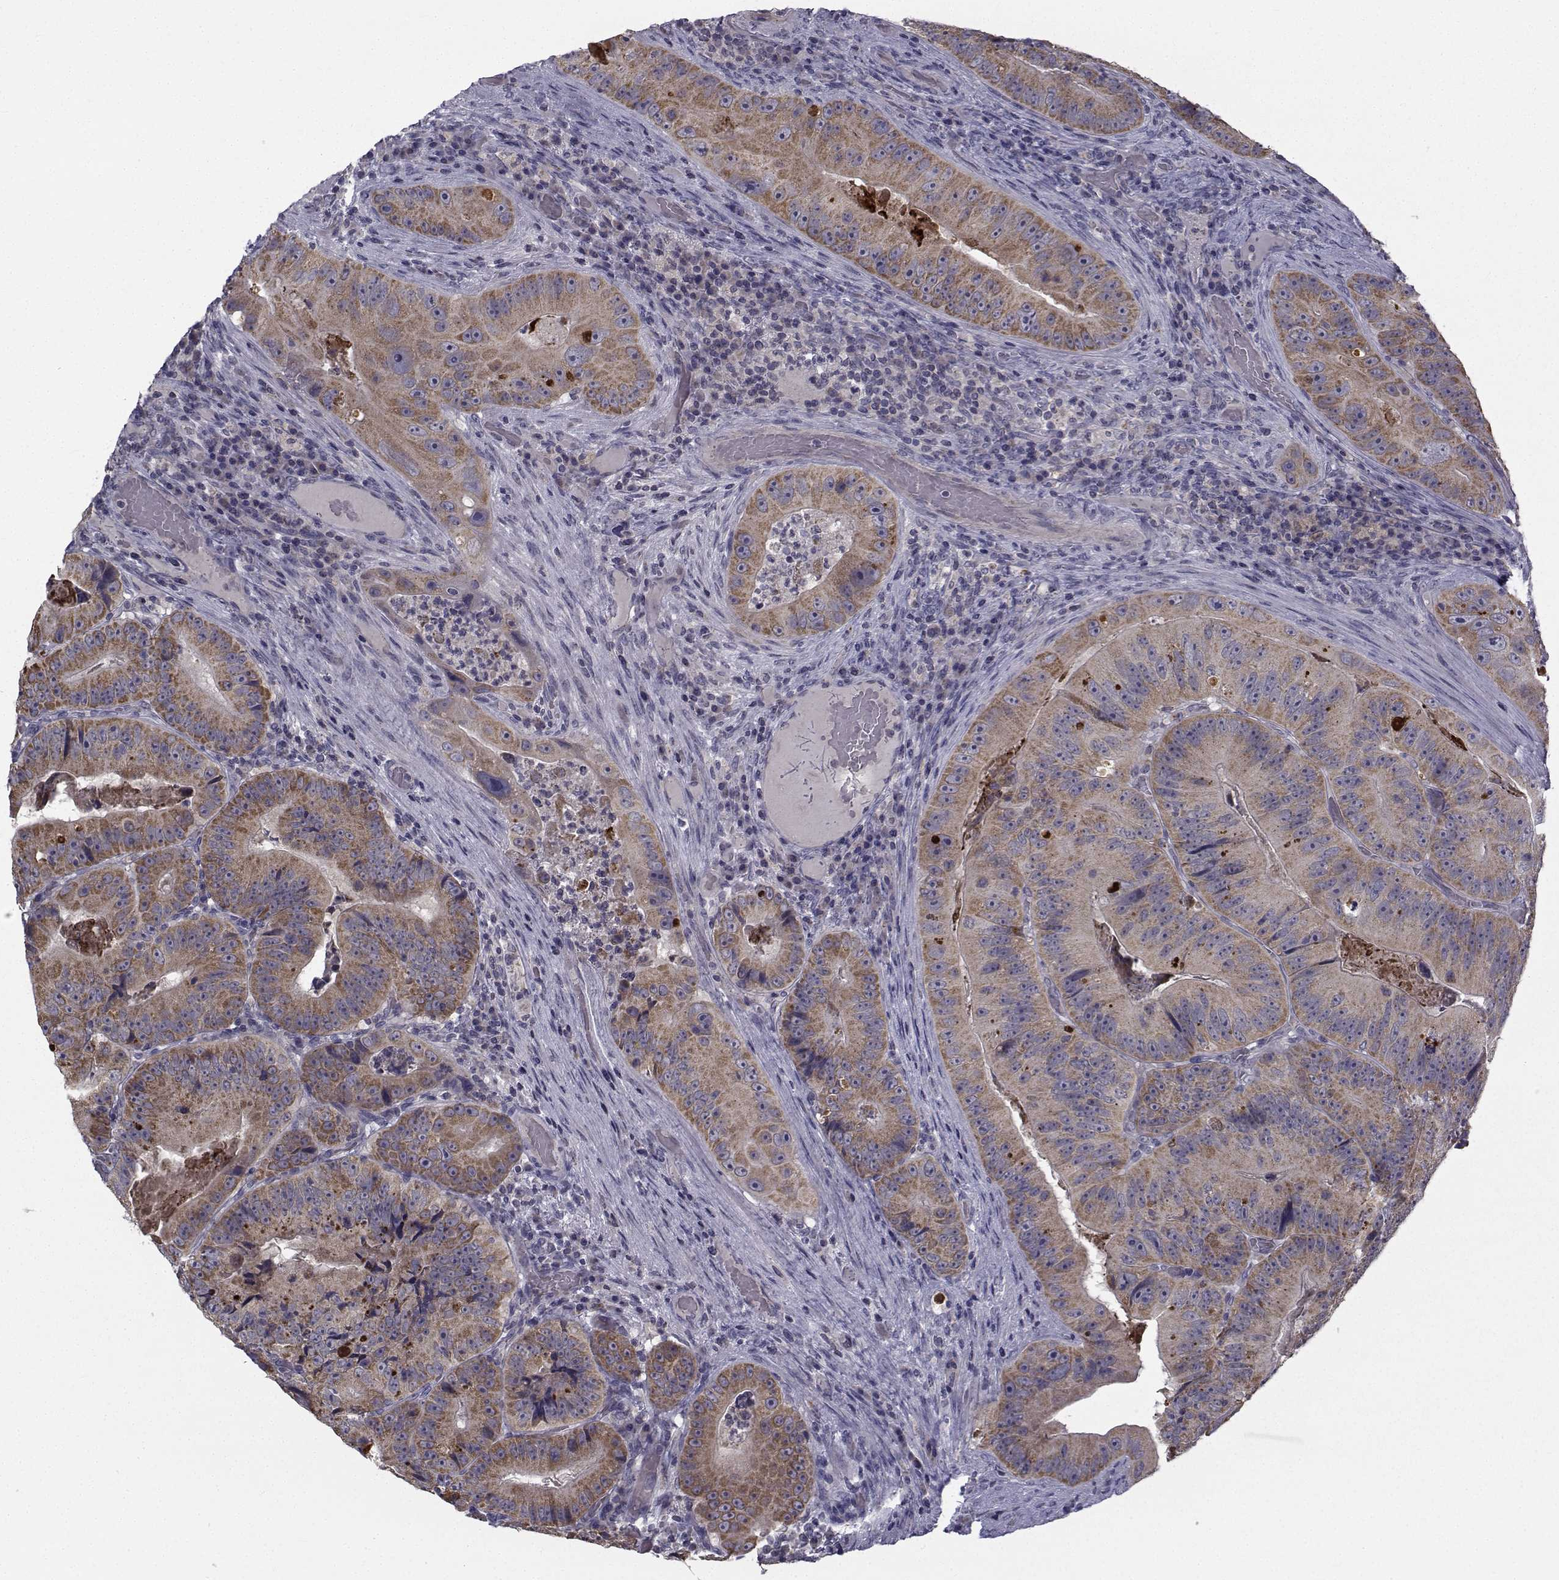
{"staining": {"intensity": "weak", "quantity": ">75%", "location": "cytoplasmic/membranous"}, "tissue": "colorectal cancer", "cell_type": "Tumor cells", "image_type": "cancer", "snomed": [{"axis": "morphology", "description": "Adenocarcinoma, NOS"}, {"axis": "topography", "description": "Colon"}], "caption": "This image exhibits IHC staining of human adenocarcinoma (colorectal), with low weak cytoplasmic/membranous positivity in about >75% of tumor cells.", "gene": "ANGPT1", "patient": {"sex": "female", "age": 86}}